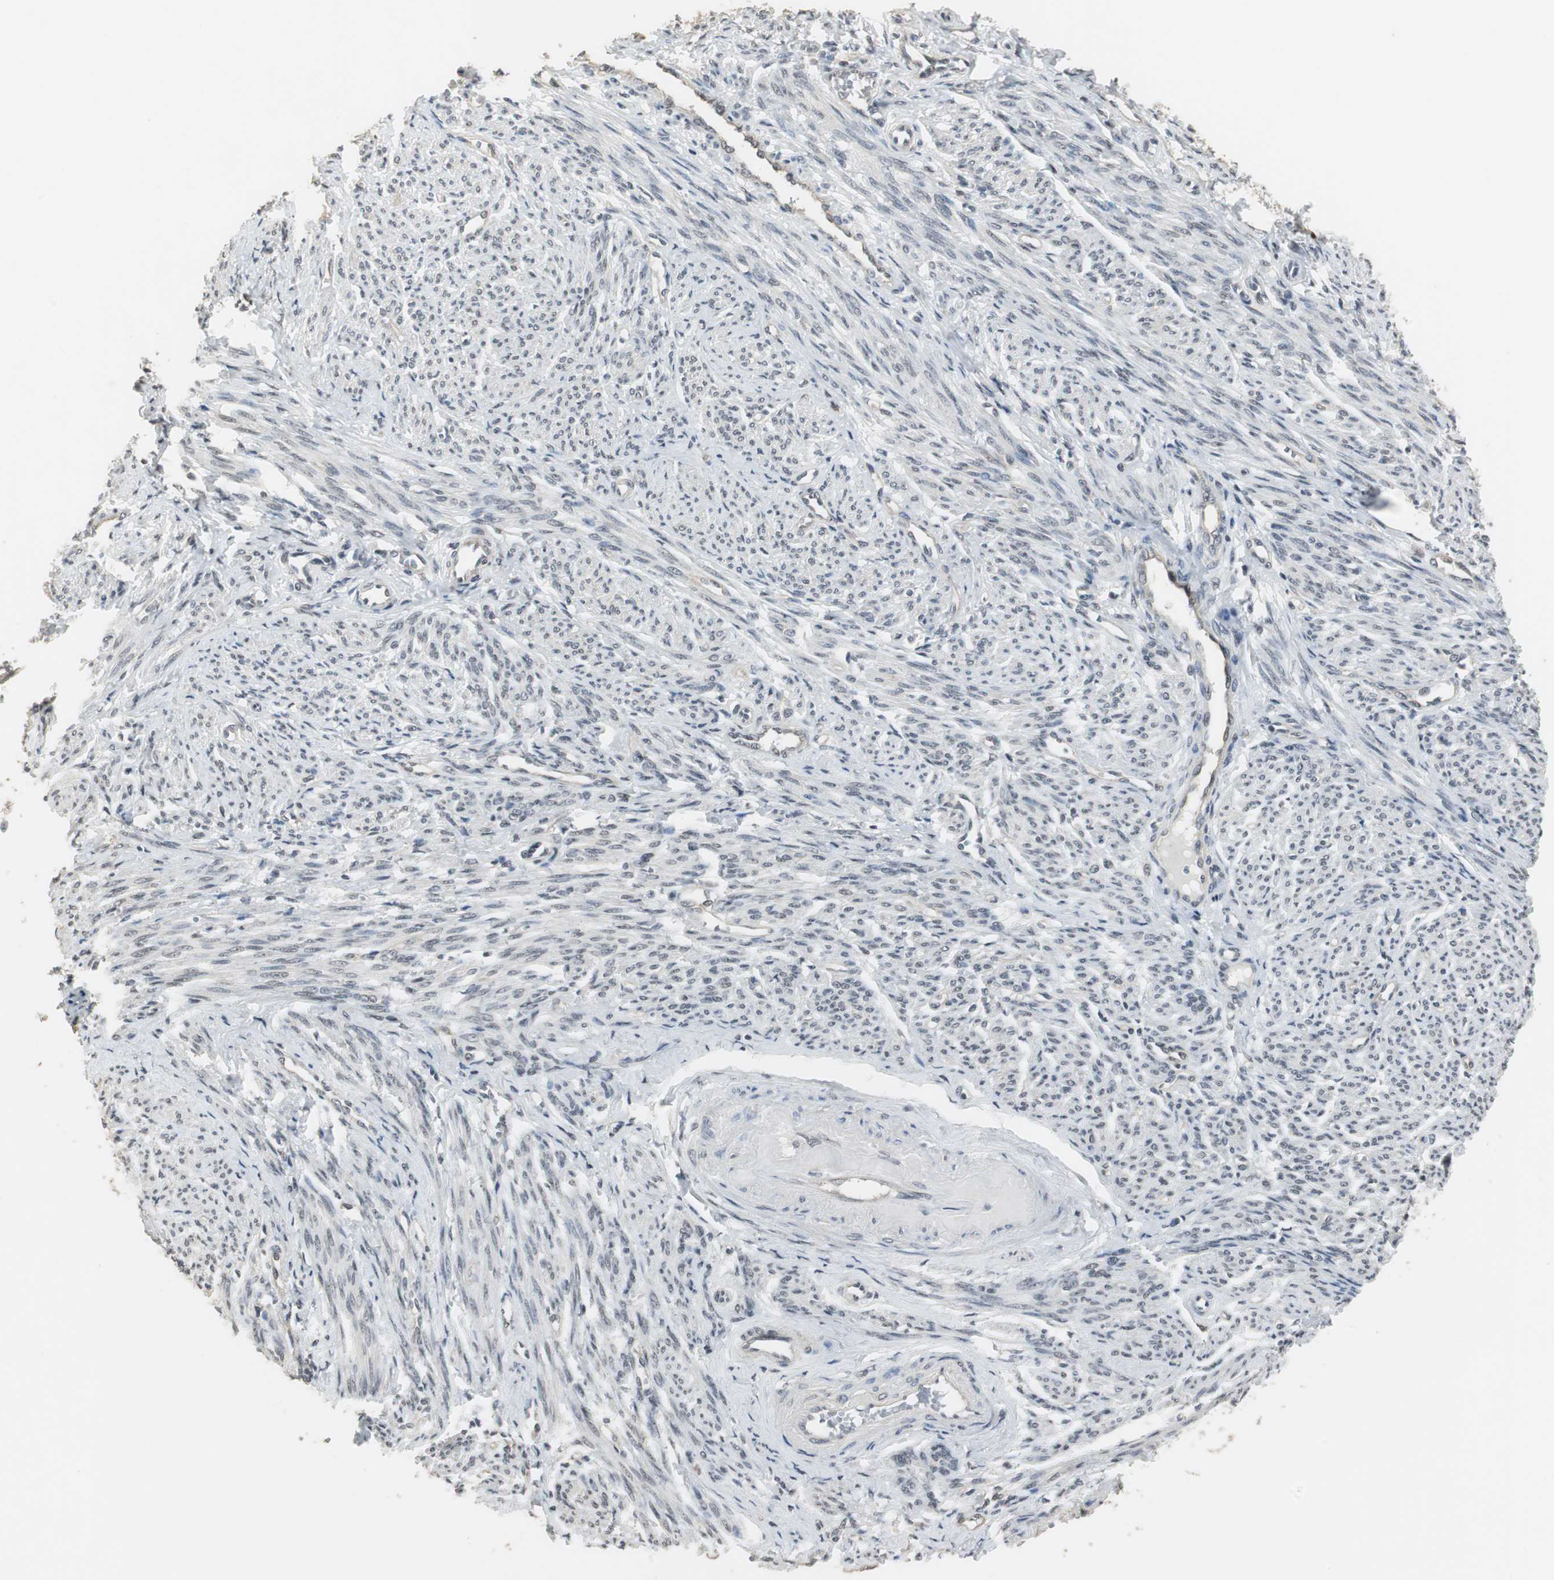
{"staining": {"intensity": "moderate", "quantity": ">75%", "location": "nuclear"}, "tissue": "smooth muscle", "cell_type": "Smooth muscle cells", "image_type": "normal", "snomed": [{"axis": "morphology", "description": "Normal tissue, NOS"}, {"axis": "topography", "description": "Smooth muscle"}], "caption": "Moderate nuclear protein positivity is identified in approximately >75% of smooth muscle cells in smooth muscle. The staining was performed using DAB to visualize the protein expression in brown, while the nuclei were stained in blue with hematoxylin (Magnification: 20x).", "gene": "MKX", "patient": {"sex": "female", "age": 65}}